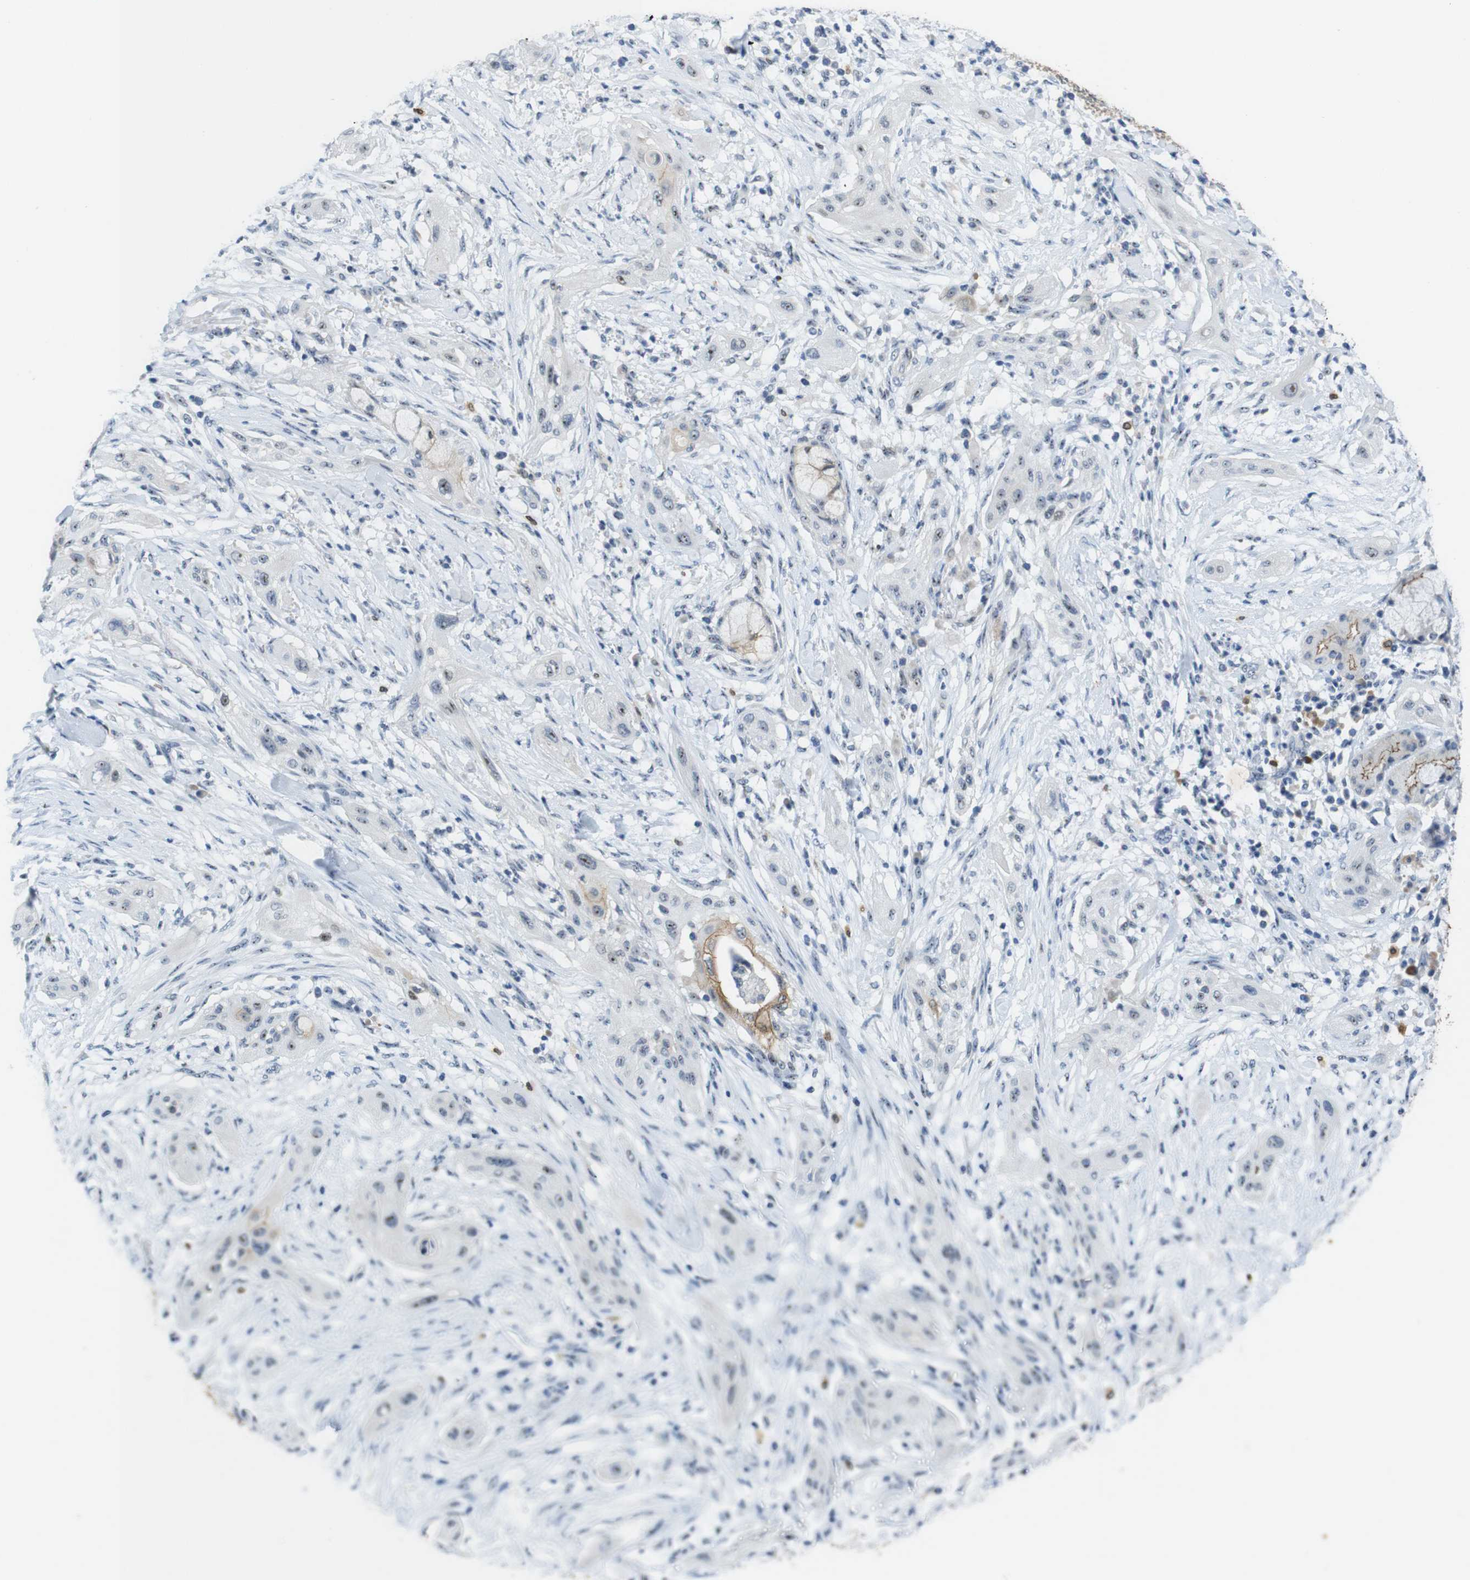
{"staining": {"intensity": "negative", "quantity": "none", "location": "none"}, "tissue": "lung cancer", "cell_type": "Tumor cells", "image_type": "cancer", "snomed": [{"axis": "morphology", "description": "Squamous cell carcinoma, NOS"}, {"axis": "topography", "description": "Lung"}], "caption": "Tumor cells are negative for protein expression in human lung cancer.", "gene": "TJP3", "patient": {"sex": "female", "age": 47}}